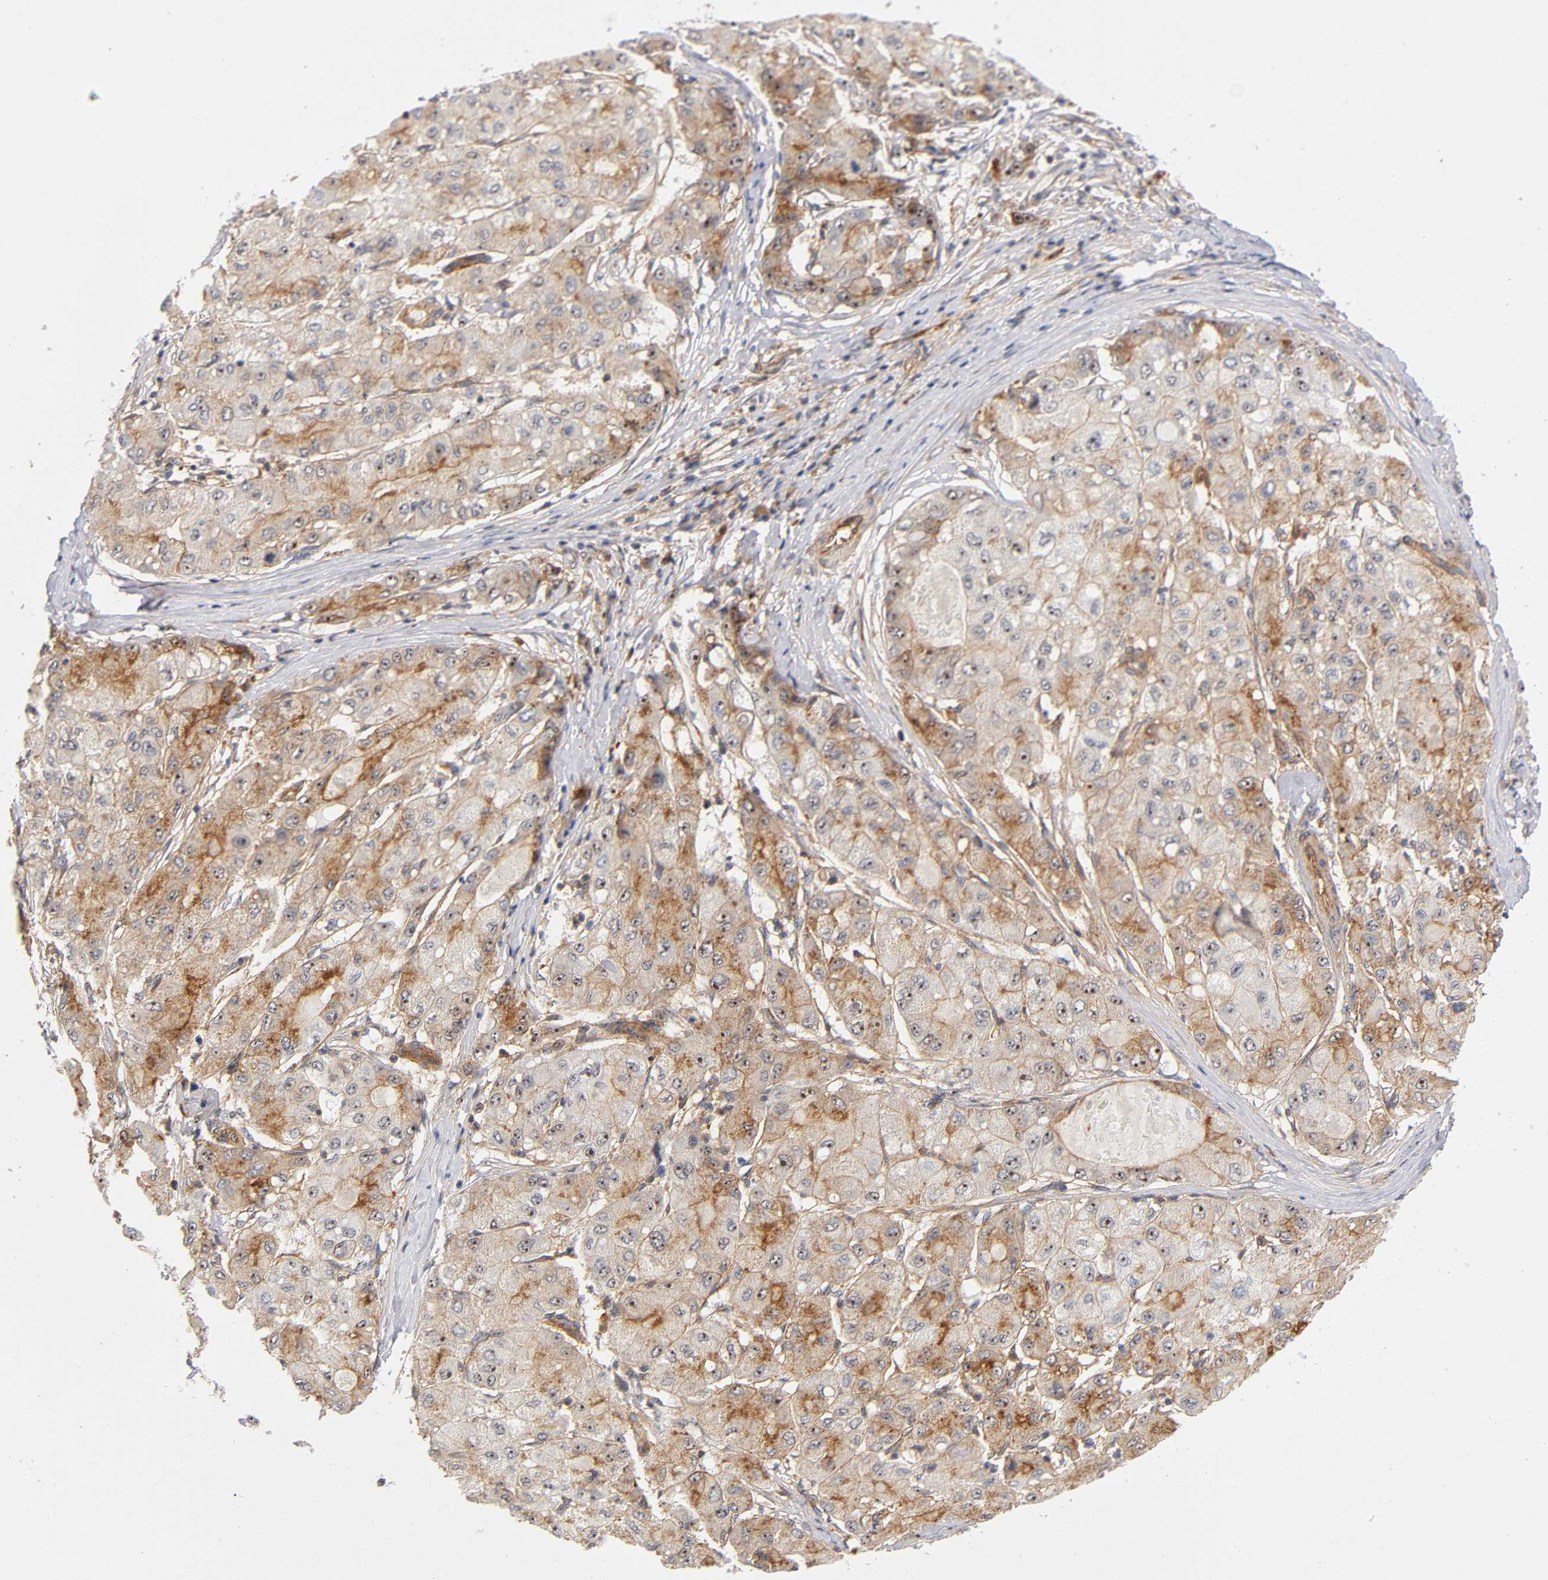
{"staining": {"intensity": "strong", "quantity": ">75%", "location": "cytoplasmic/membranous,nuclear"}, "tissue": "liver cancer", "cell_type": "Tumor cells", "image_type": "cancer", "snomed": [{"axis": "morphology", "description": "Carcinoma, Hepatocellular, NOS"}, {"axis": "topography", "description": "Liver"}], "caption": "Immunohistochemistry (IHC) of human liver cancer exhibits high levels of strong cytoplasmic/membranous and nuclear positivity in approximately >75% of tumor cells.", "gene": "PLD1", "patient": {"sex": "male", "age": 80}}